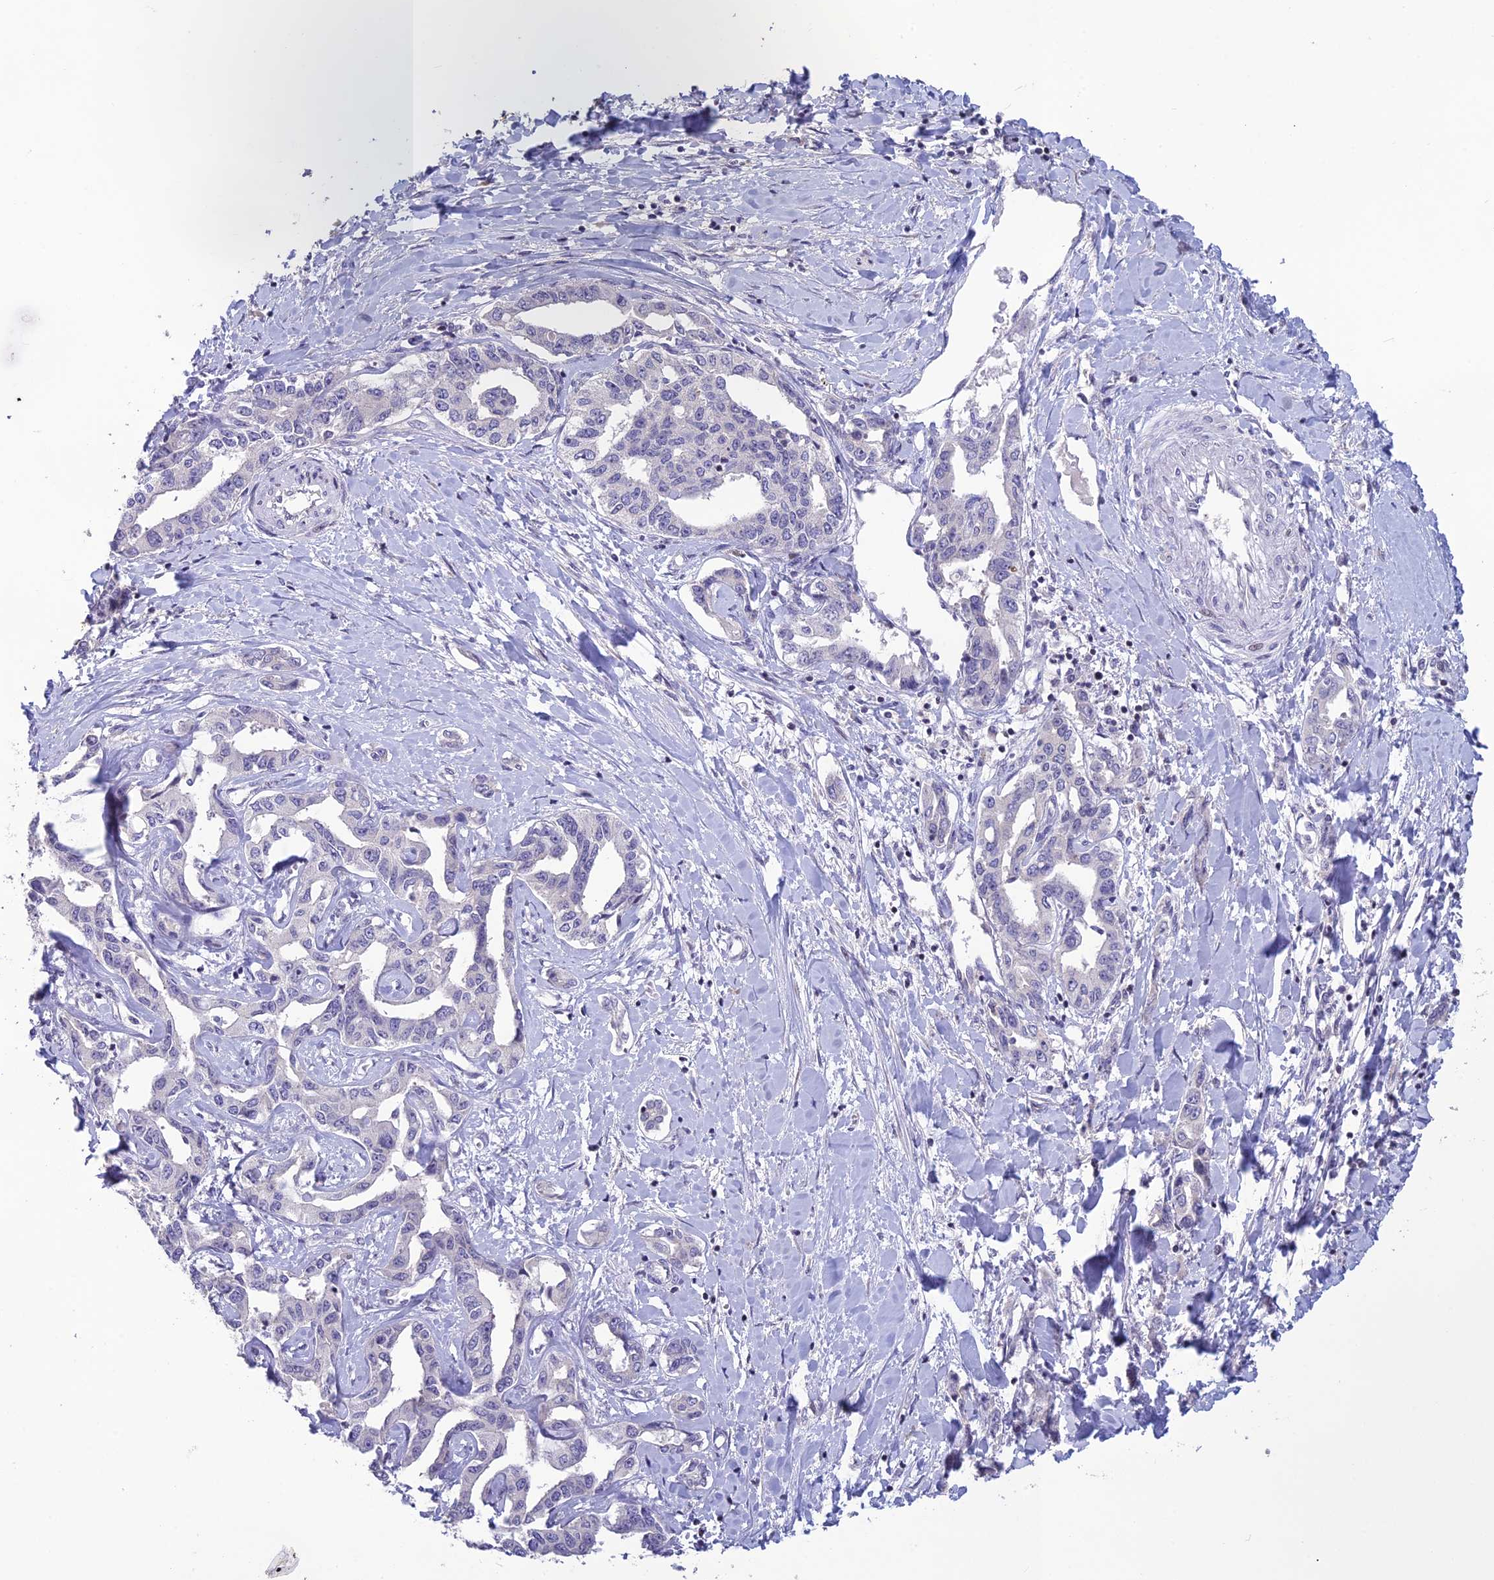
{"staining": {"intensity": "negative", "quantity": "none", "location": "none"}, "tissue": "liver cancer", "cell_type": "Tumor cells", "image_type": "cancer", "snomed": [{"axis": "morphology", "description": "Cholangiocarcinoma"}, {"axis": "topography", "description": "Liver"}], "caption": "This is an immunohistochemistry photomicrograph of human liver cholangiocarcinoma. There is no expression in tumor cells.", "gene": "TMEM134", "patient": {"sex": "male", "age": 59}}